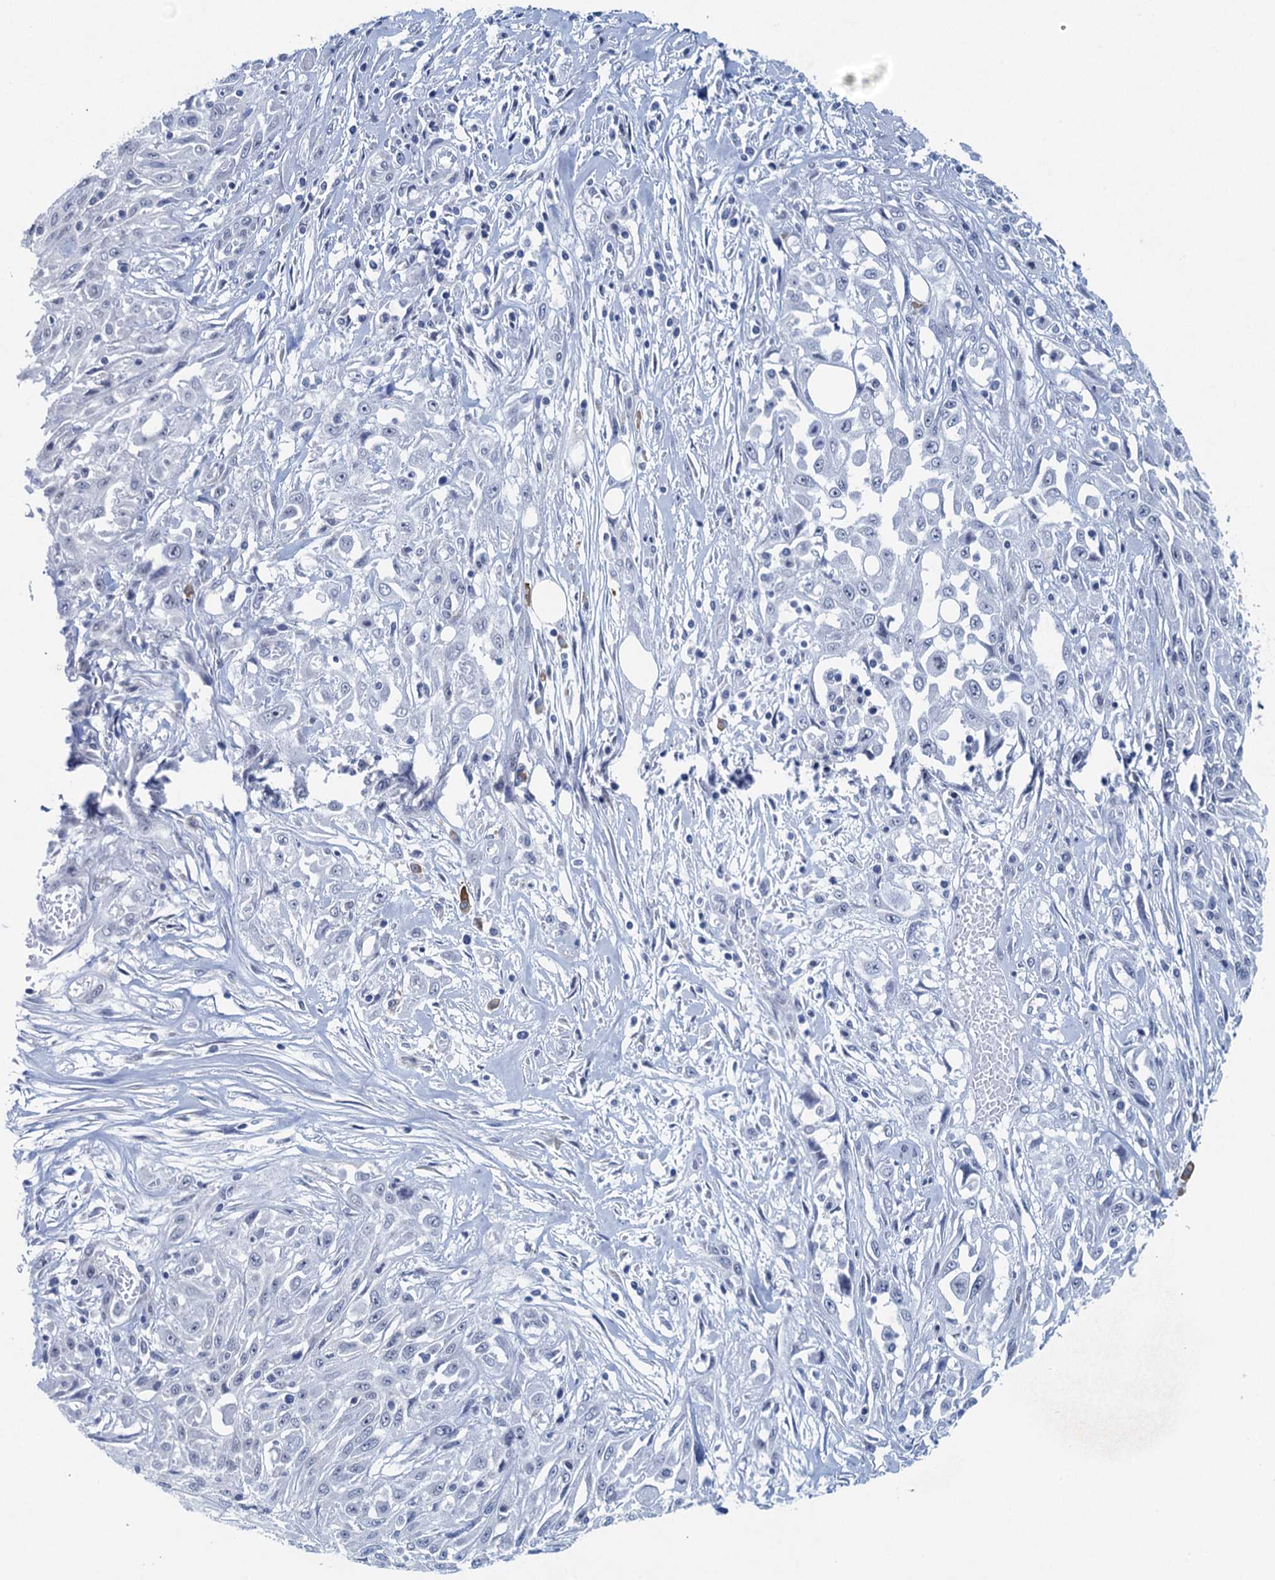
{"staining": {"intensity": "negative", "quantity": "none", "location": "none"}, "tissue": "skin cancer", "cell_type": "Tumor cells", "image_type": "cancer", "snomed": [{"axis": "morphology", "description": "Squamous cell carcinoma, NOS"}, {"axis": "morphology", "description": "Squamous cell carcinoma, metastatic, NOS"}, {"axis": "topography", "description": "Skin"}, {"axis": "topography", "description": "Lymph node"}], "caption": "Immunohistochemistry (IHC) photomicrograph of metastatic squamous cell carcinoma (skin) stained for a protein (brown), which exhibits no staining in tumor cells. (Brightfield microscopy of DAB (3,3'-diaminobenzidine) immunohistochemistry at high magnification).", "gene": "HAPSTR1", "patient": {"sex": "male", "age": 75}}